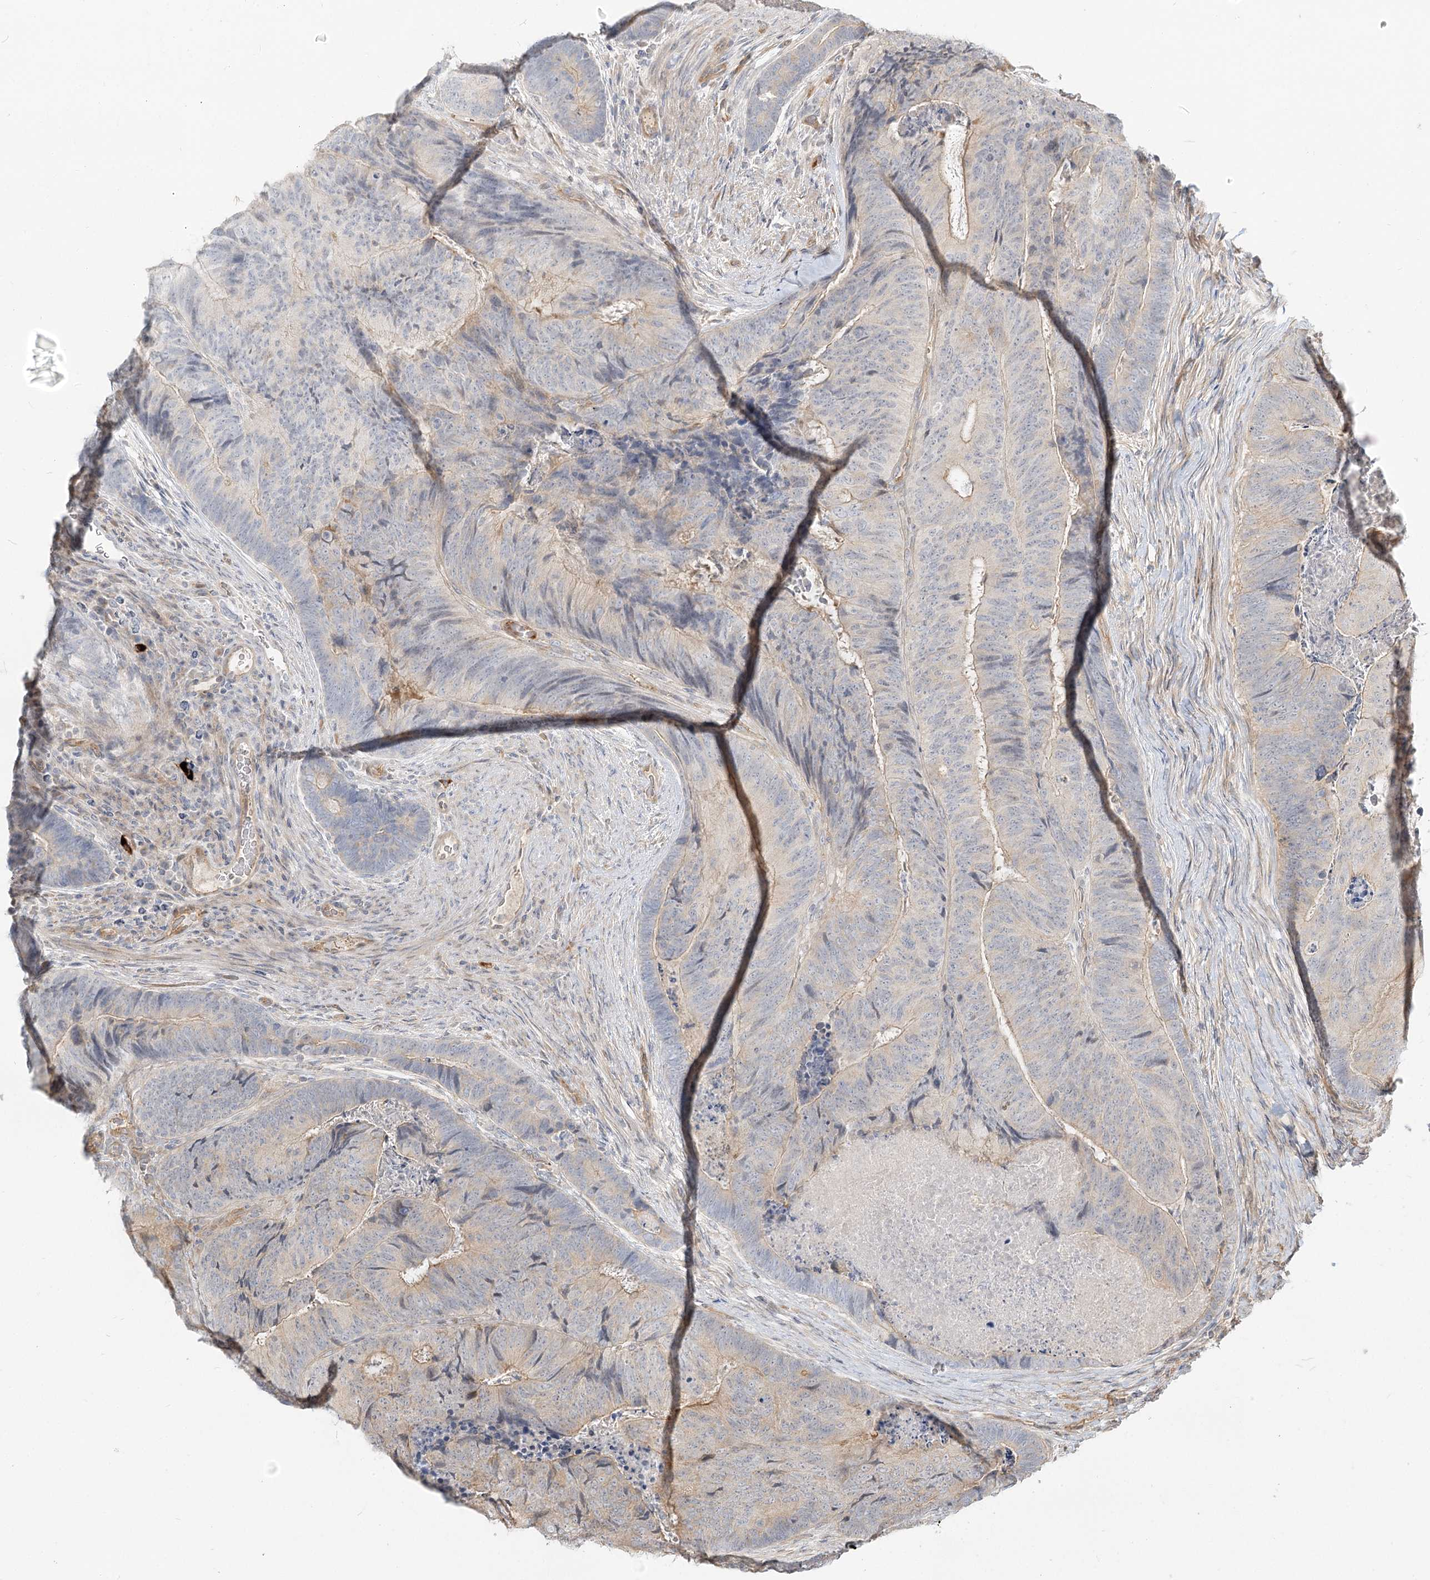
{"staining": {"intensity": "weak", "quantity": "<25%", "location": "cytoplasmic/membranous"}, "tissue": "colorectal cancer", "cell_type": "Tumor cells", "image_type": "cancer", "snomed": [{"axis": "morphology", "description": "Adenocarcinoma, NOS"}, {"axis": "topography", "description": "Colon"}], "caption": "Immunohistochemistry of colorectal adenocarcinoma shows no expression in tumor cells.", "gene": "GUCY2C", "patient": {"sex": "female", "age": 67}}